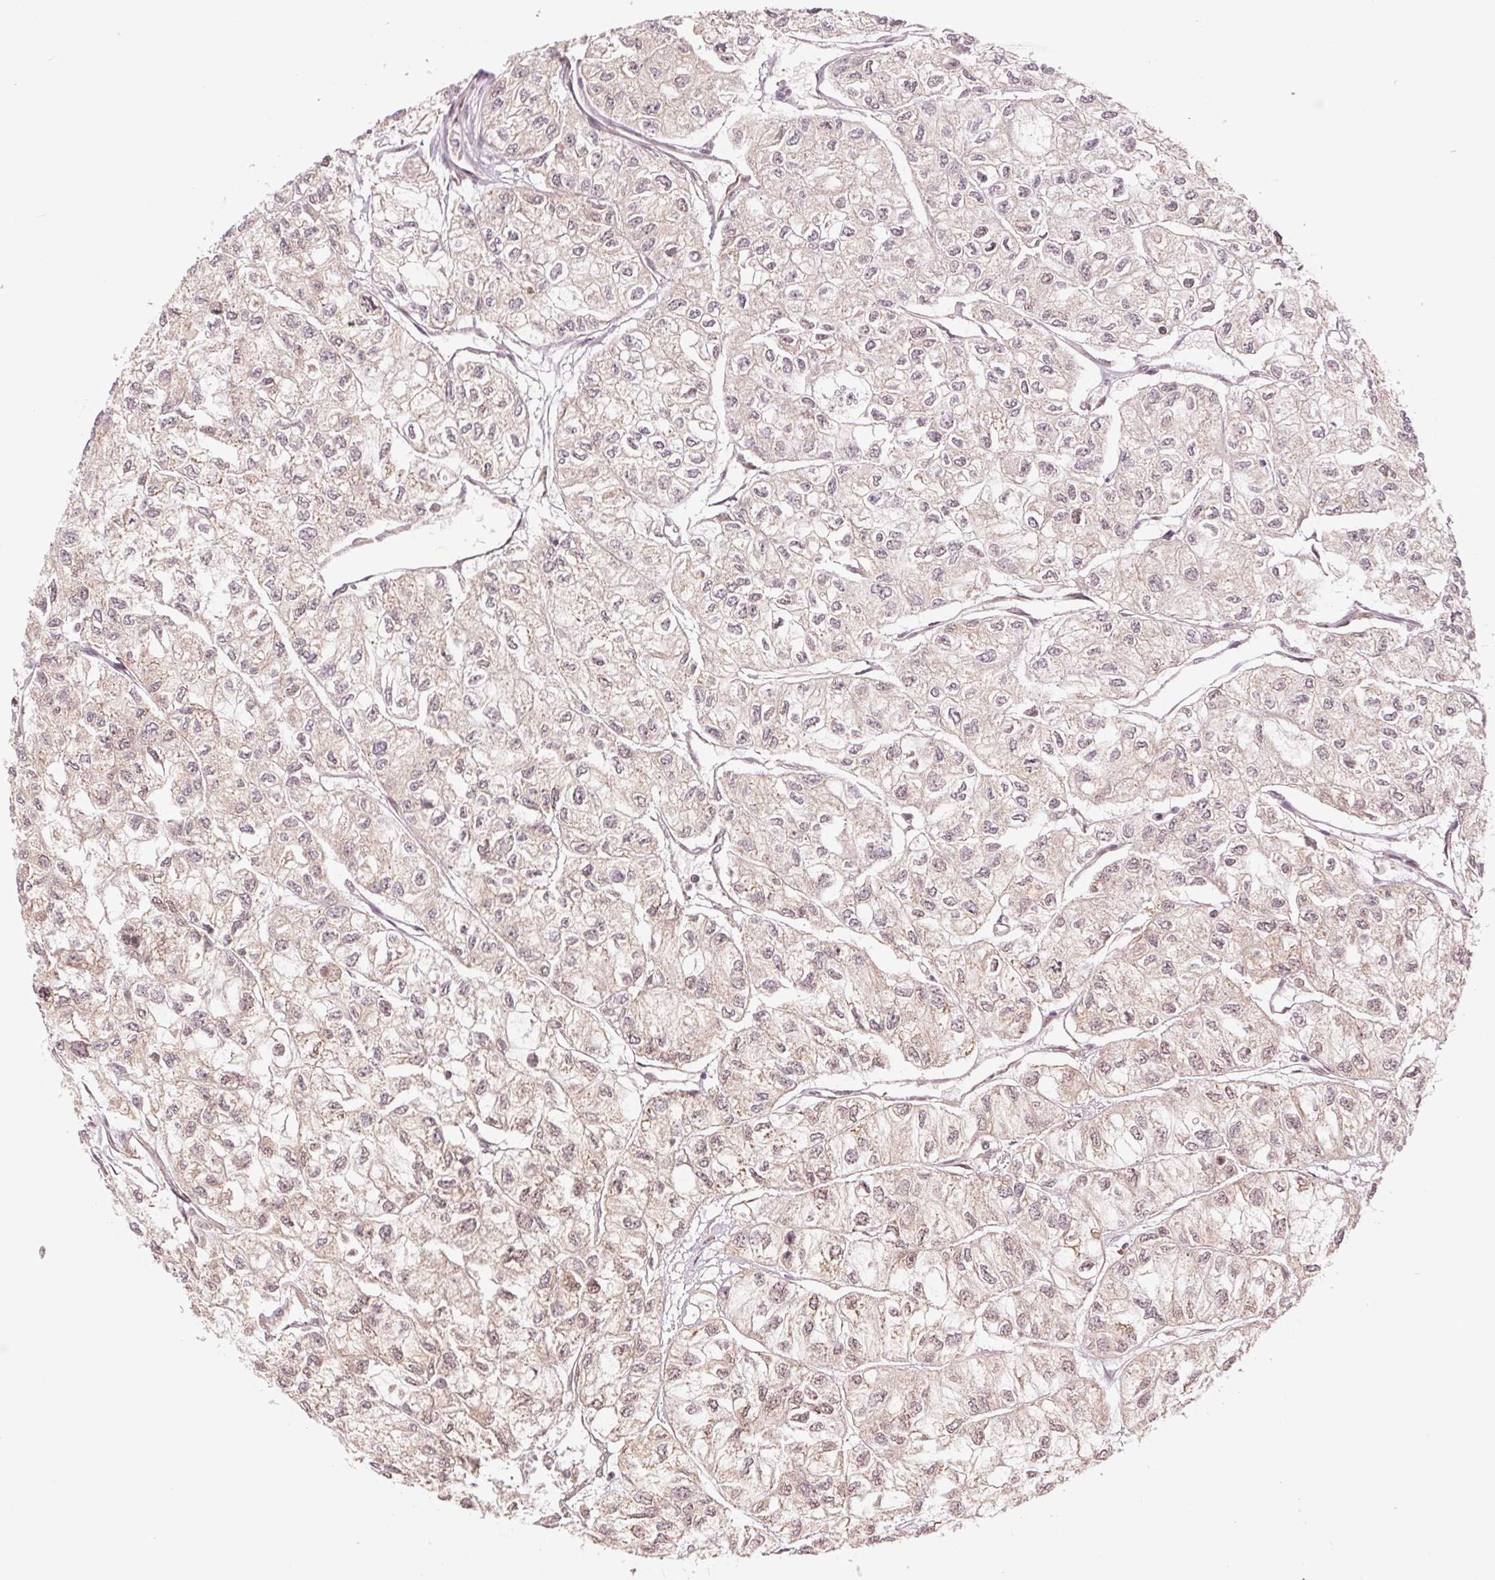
{"staining": {"intensity": "weak", "quantity": ">75%", "location": "cytoplasmic/membranous,nuclear"}, "tissue": "renal cancer", "cell_type": "Tumor cells", "image_type": "cancer", "snomed": [{"axis": "morphology", "description": "Adenocarcinoma, NOS"}, {"axis": "topography", "description": "Kidney"}], "caption": "This is a photomicrograph of immunohistochemistry staining of adenocarcinoma (renal), which shows weak staining in the cytoplasmic/membranous and nuclear of tumor cells.", "gene": "ERI3", "patient": {"sex": "male", "age": 56}}